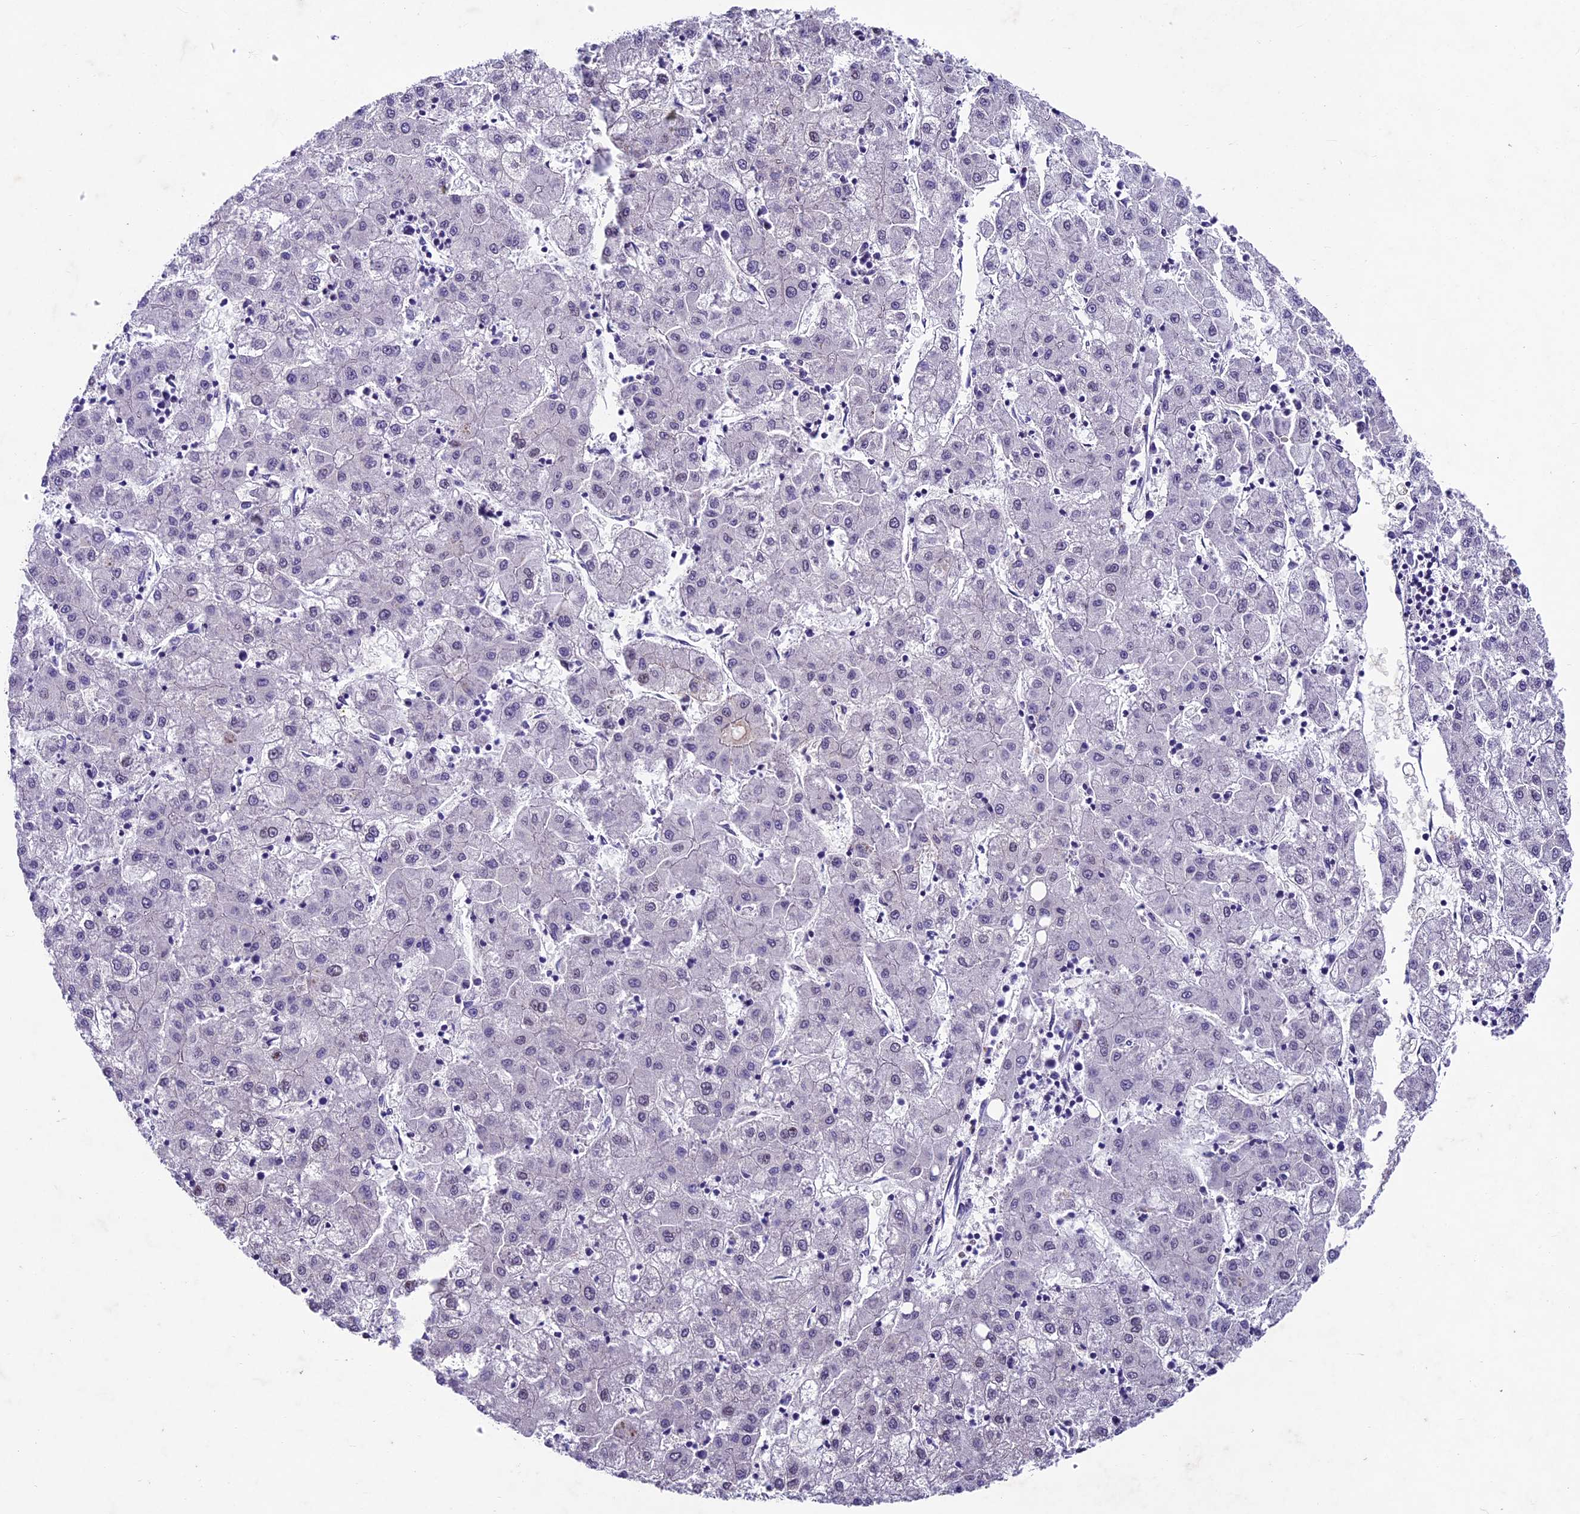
{"staining": {"intensity": "negative", "quantity": "none", "location": "none"}, "tissue": "liver cancer", "cell_type": "Tumor cells", "image_type": "cancer", "snomed": [{"axis": "morphology", "description": "Carcinoma, Hepatocellular, NOS"}, {"axis": "topography", "description": "Liver"}], "caption": "Tumor cells show no significant expression in liver hepatocellular carcinoma.", "gene": "IFT140", "patient": {"sex": "male", "age": 72}}